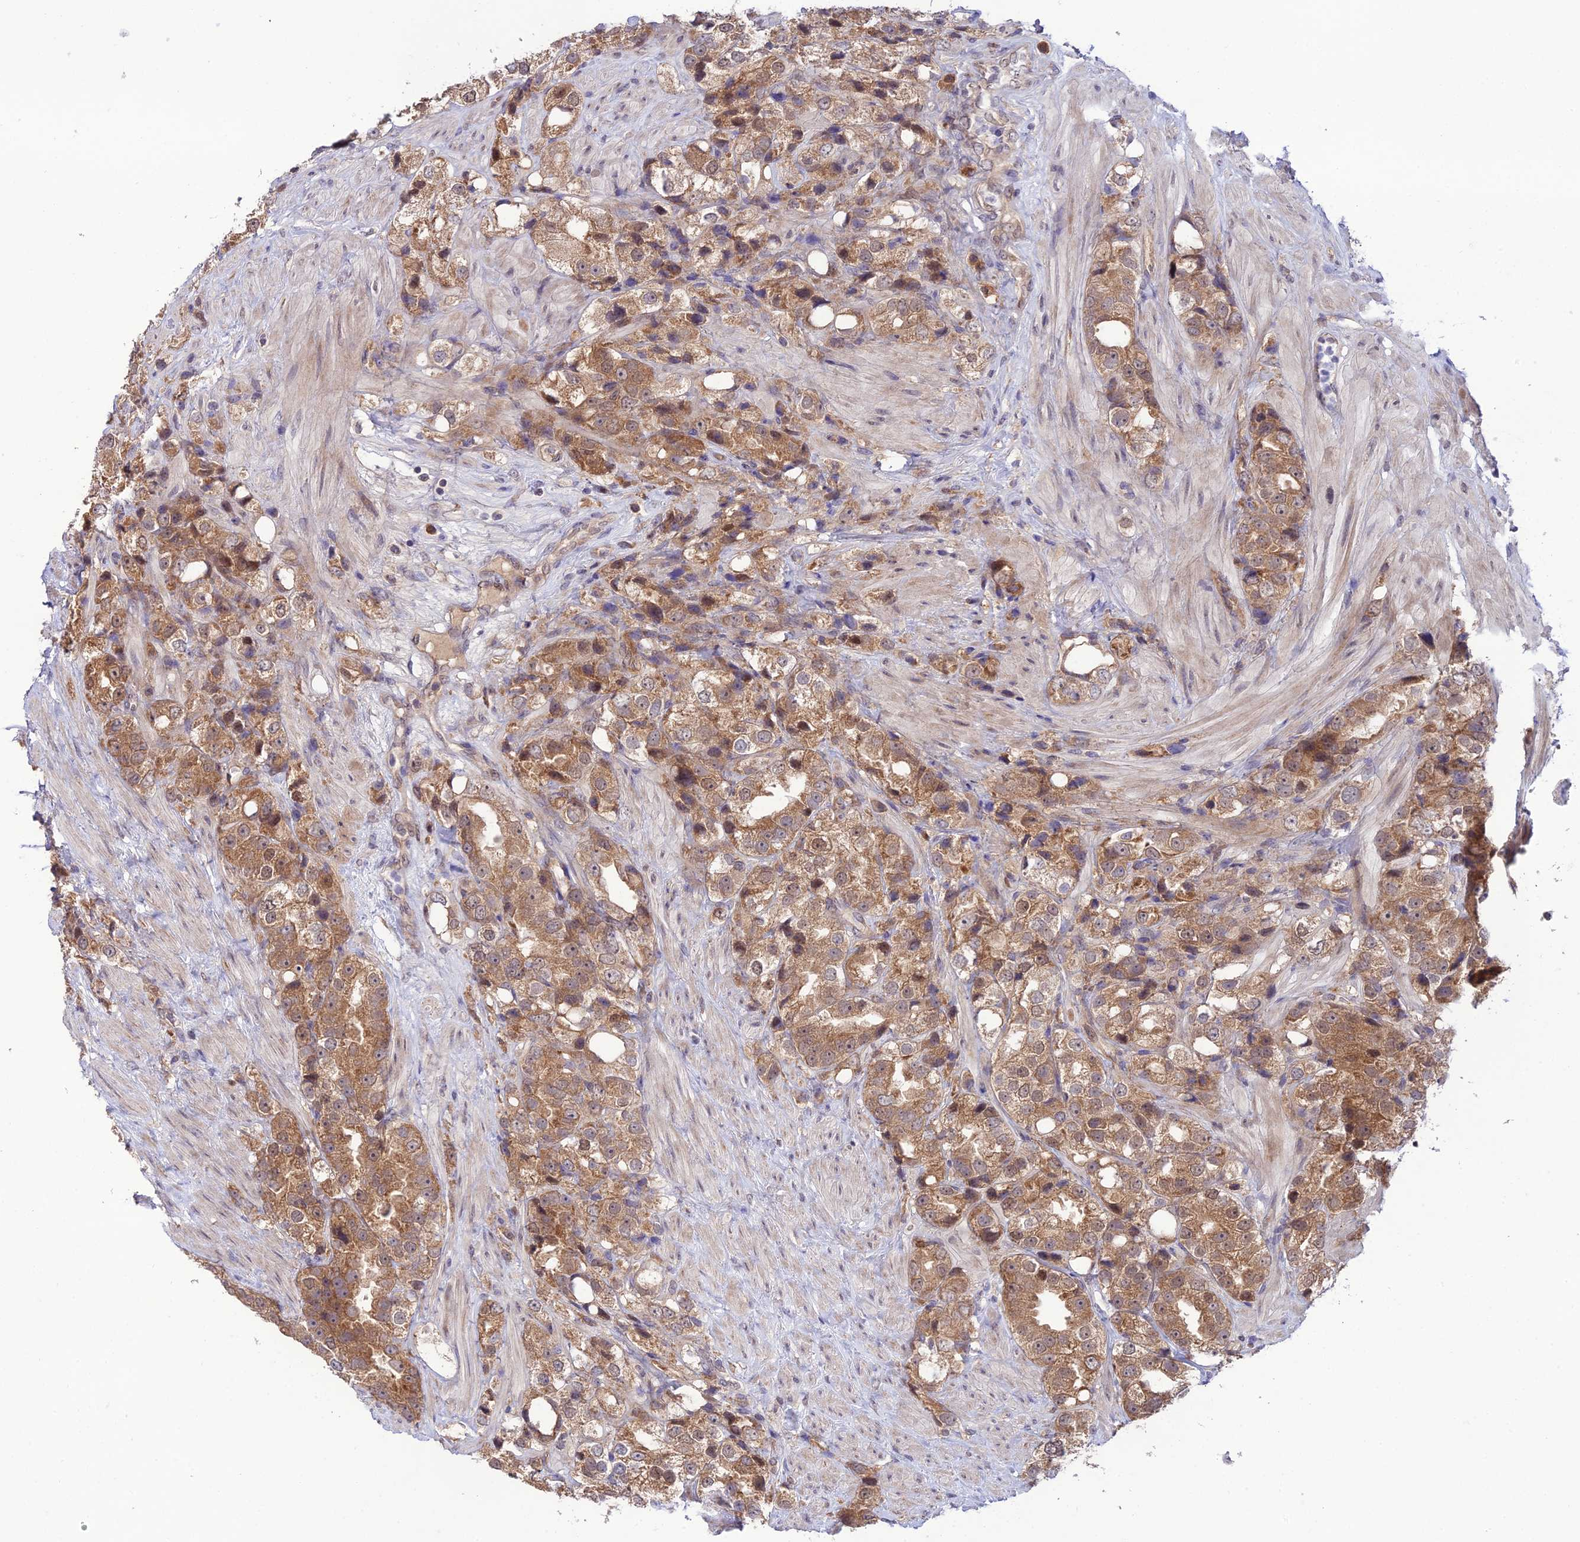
{"staining": {"intensity": "moderate", "quantity": ">75%", "location": "cytoplasmic/membranous"}, "tissue": "prostate cancer", "cell_type": "Tumor cells", "image_type": "cancer", "snomed": [{"axis": "morphology", "description": "Adenocarcinoma, NOS"}, {"axis": "topography", "description": "Prostate"}], "caption": "Prostate adenocarcinoma stained for a protein (brown) displays moderate cytoplasmic/membranous positive staining in about >75% of tumor cells.", "gene": "TRIM40", "patient": {"sex": "male", "age": 79}}